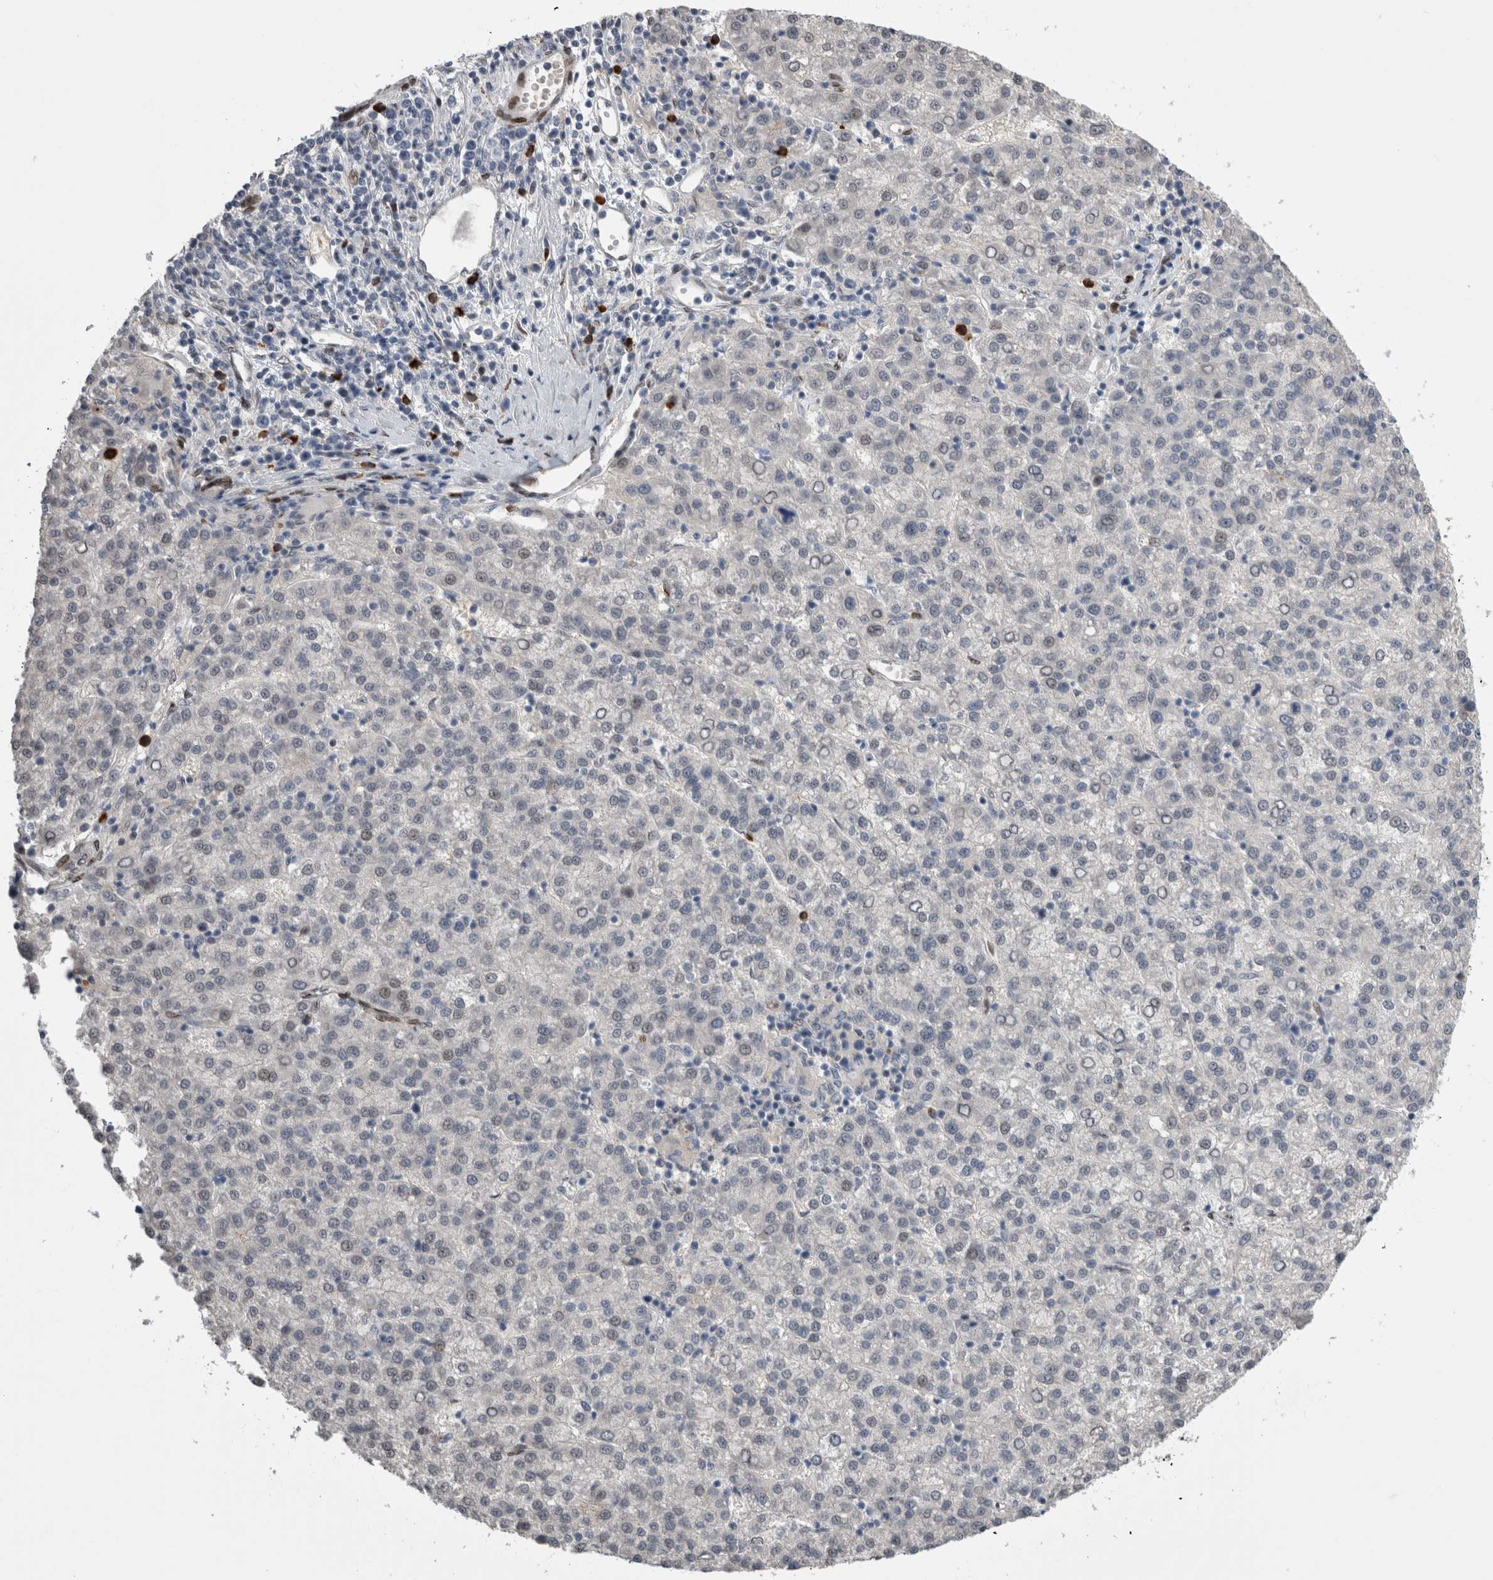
{"staining": {"intensity": "negative", "quantity": "none", "location": "none"}, "tissue": "liver cancer", "cell_type": "Tumor cells", "image_type": "cancer", "snomed": [{"axis": "morphology", "description": "Carcinoma, Hepatocellular, NOS"}, {"axis": "topography", "description": "Liver"}], "caption": "The image exhibits no significant positivity in tumor cells of hepatocellular carcinoma (liver).", "gene": "DMTN", "patient": {"sex": "female", "age": 58}}